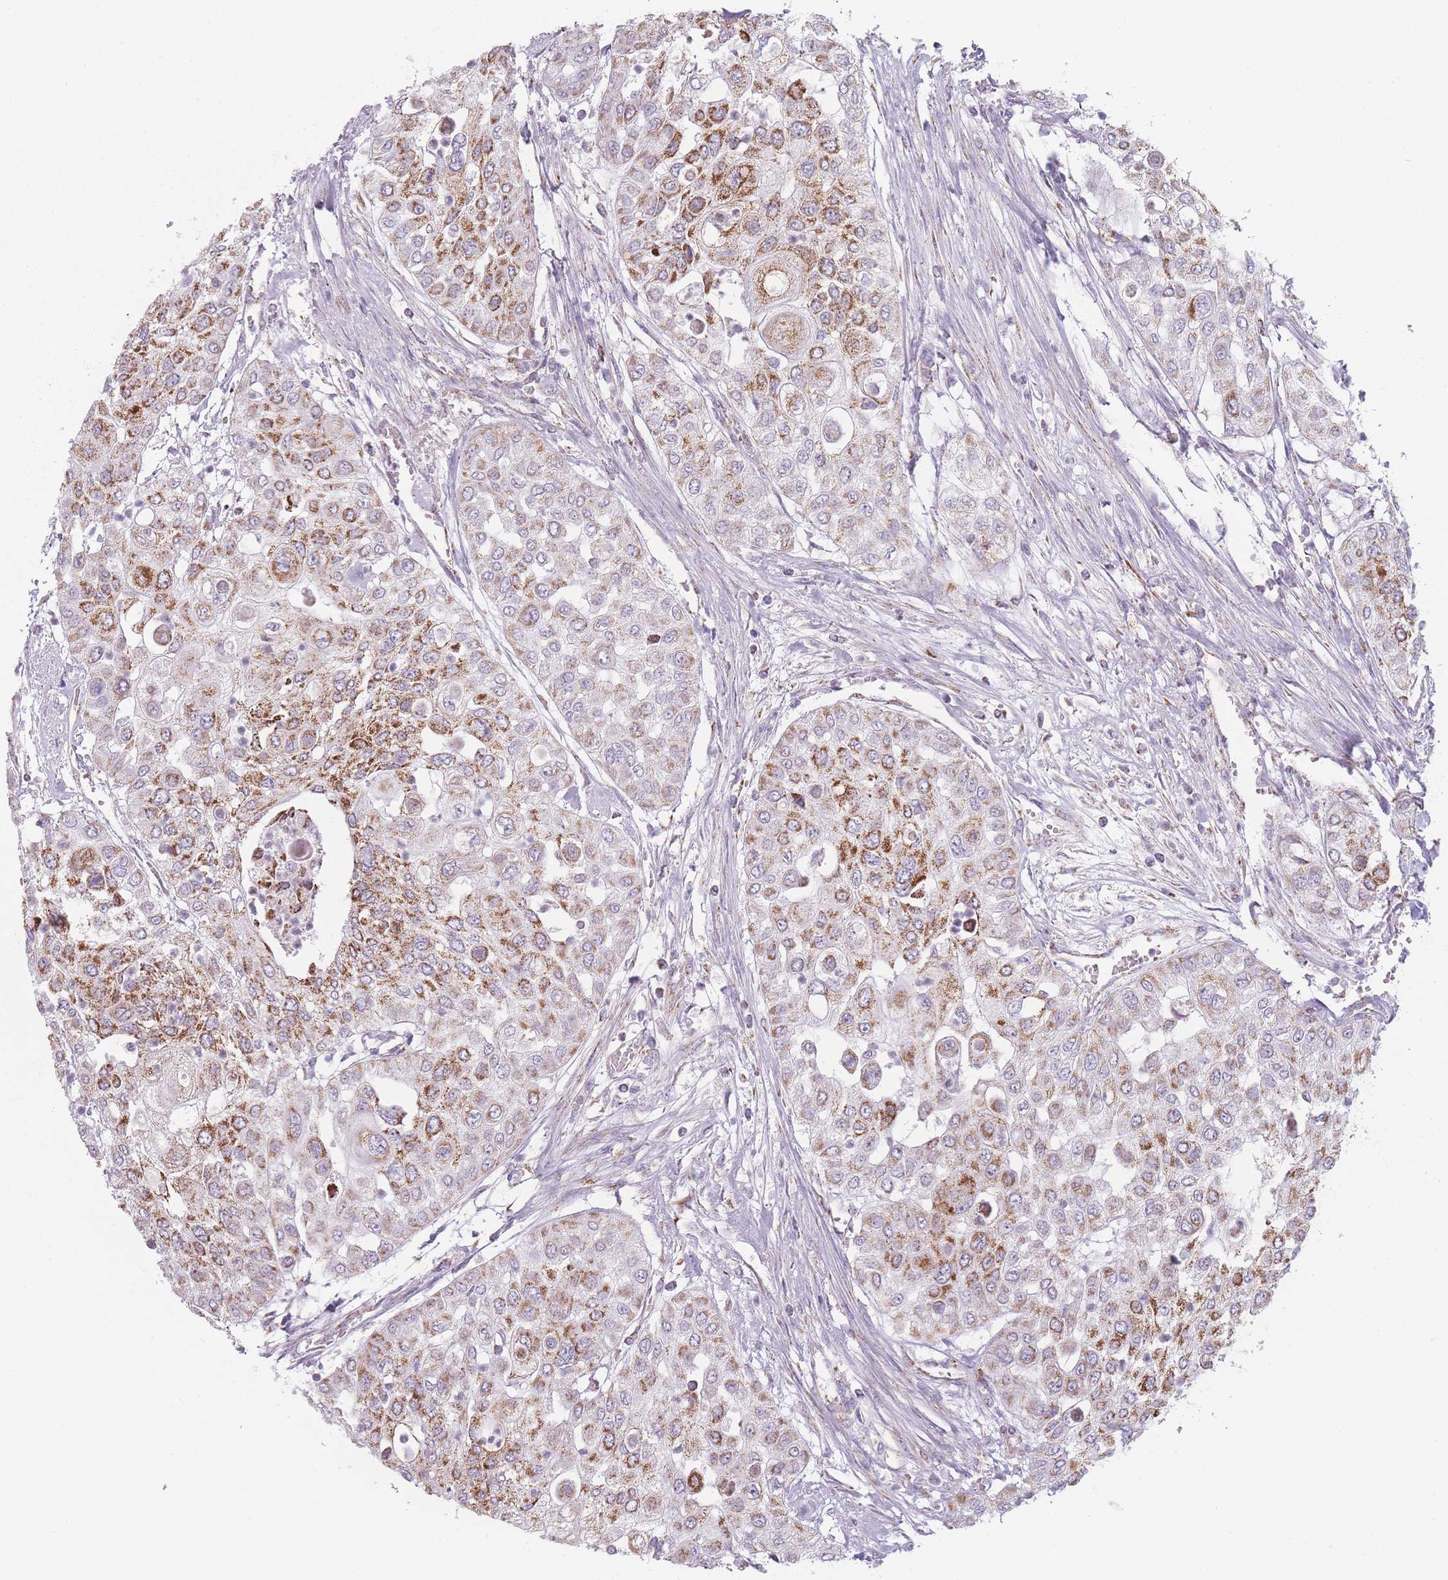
{"staining": {"intensity": "moderate", "quantity": ">75%", "location": "cytoplasmic/membranous"}, "tissue": "urothelial cancer", "cell_type": "Tumor cells", "image_type": "cancer", "snomed": [{"axis": "morphology", "description": "Urothelial carcinoma, High grade"}, {"axis": "topography", "description": "Urinary bladder"}], "caption": "DAB immunohistochemical staining of urothelial carcinoma (high-grade) shows moderate cytoplasmic/membranous protein positivity in approximately >75% of tumor cells. The staining is performed using DAB brown chromogen to label protein expression. The nuclei are counter-stained blue using hematoxylin.", "gene": "DCHS1", "patient": {"sex": "female", "age": 79}}